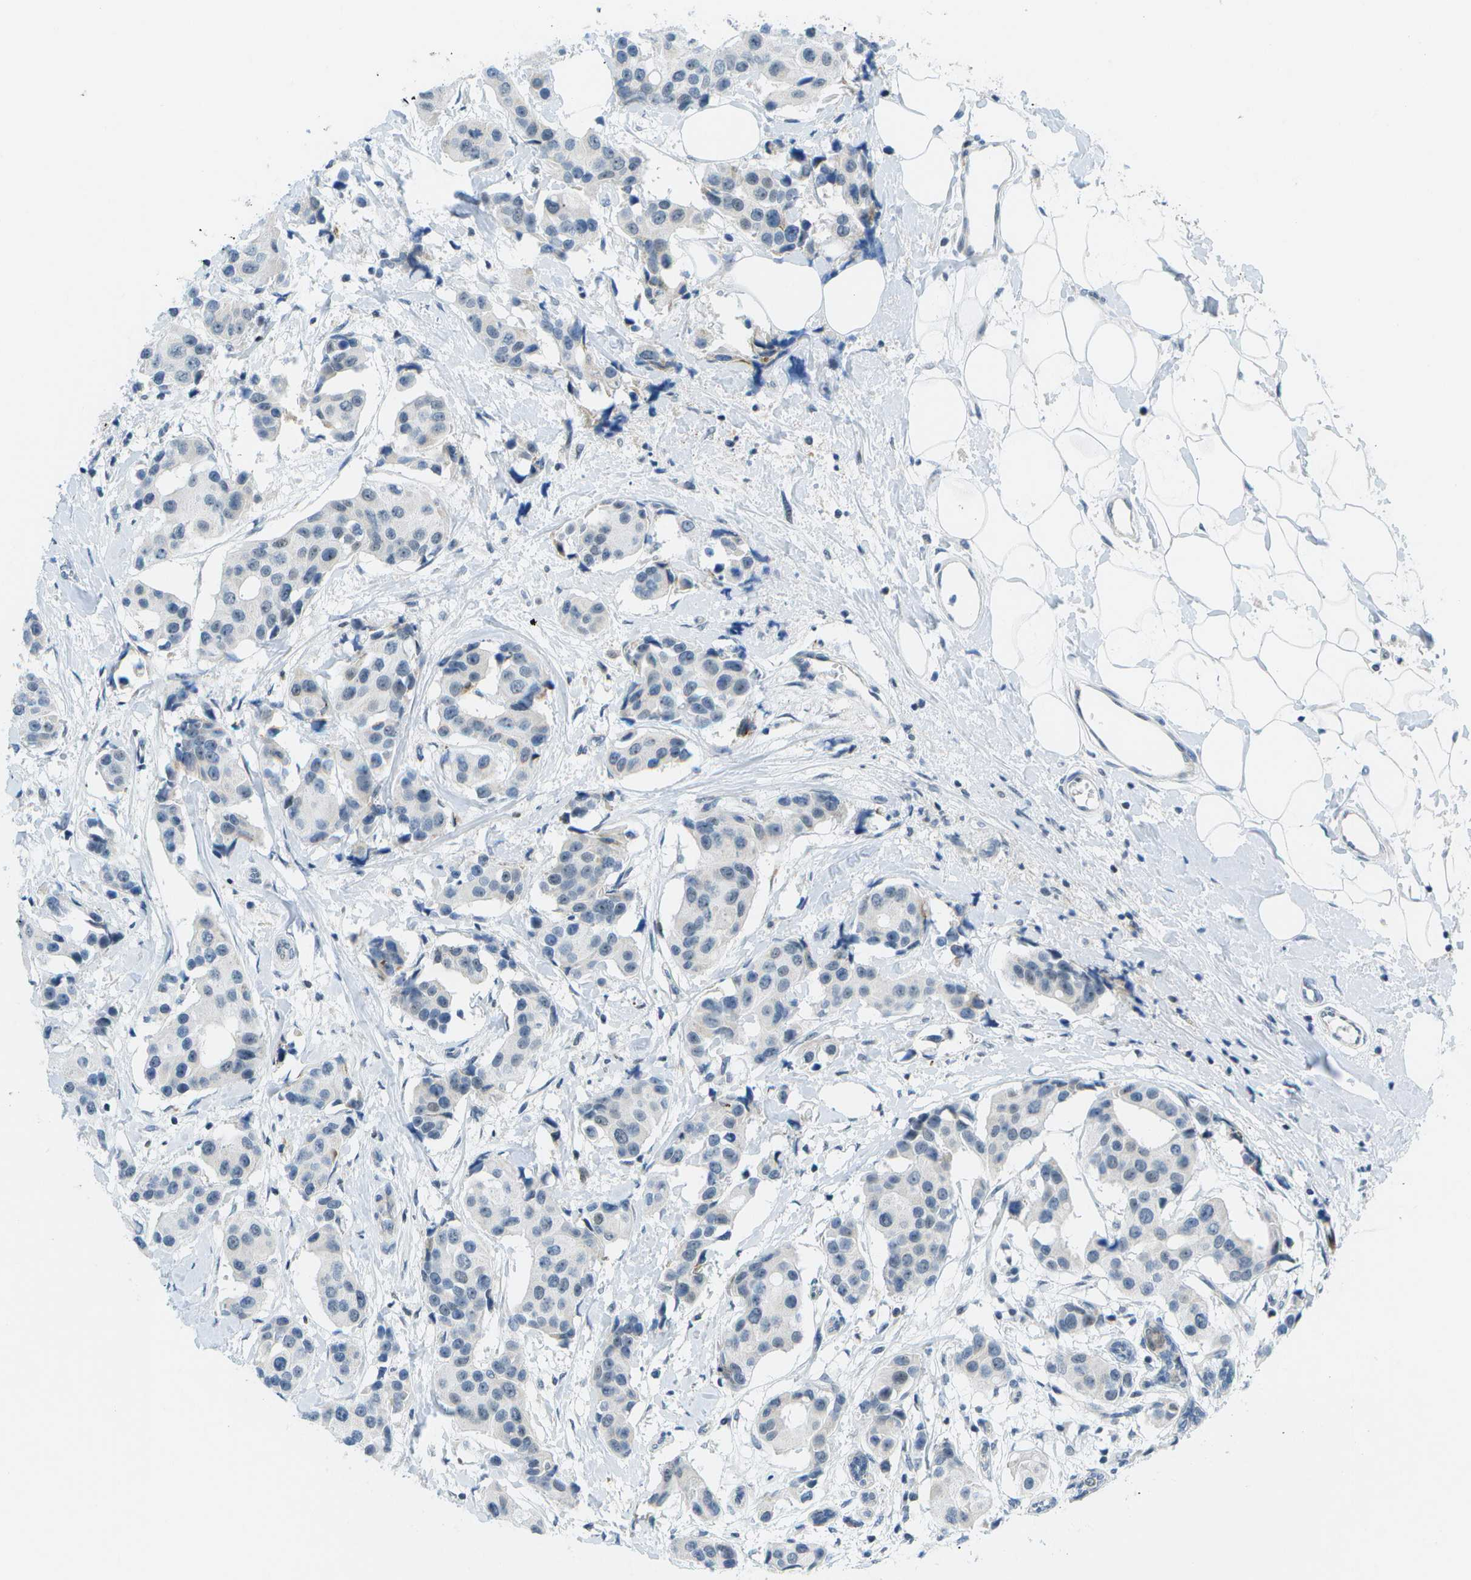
{"staining": {"intensity": "negative", "quantity": "none", "location": "none"}, "tissue": "breast cancer", "cell_type": "Tumor cells", "image_type": "cancer", "snomed": [{"axis": "morphology", "description": "Normal tissue, NOS"}, {"axis": "morphology", "description": "Duct carcinoma"}, {"axis": "topography", "description": "Breast"}], "caption": "Immunohistochemical staining of breast cancer demonstrates no significant expression in tumor cells.", "gene": "PITHD1", "patient": {"sex": "female", "age": 39}}